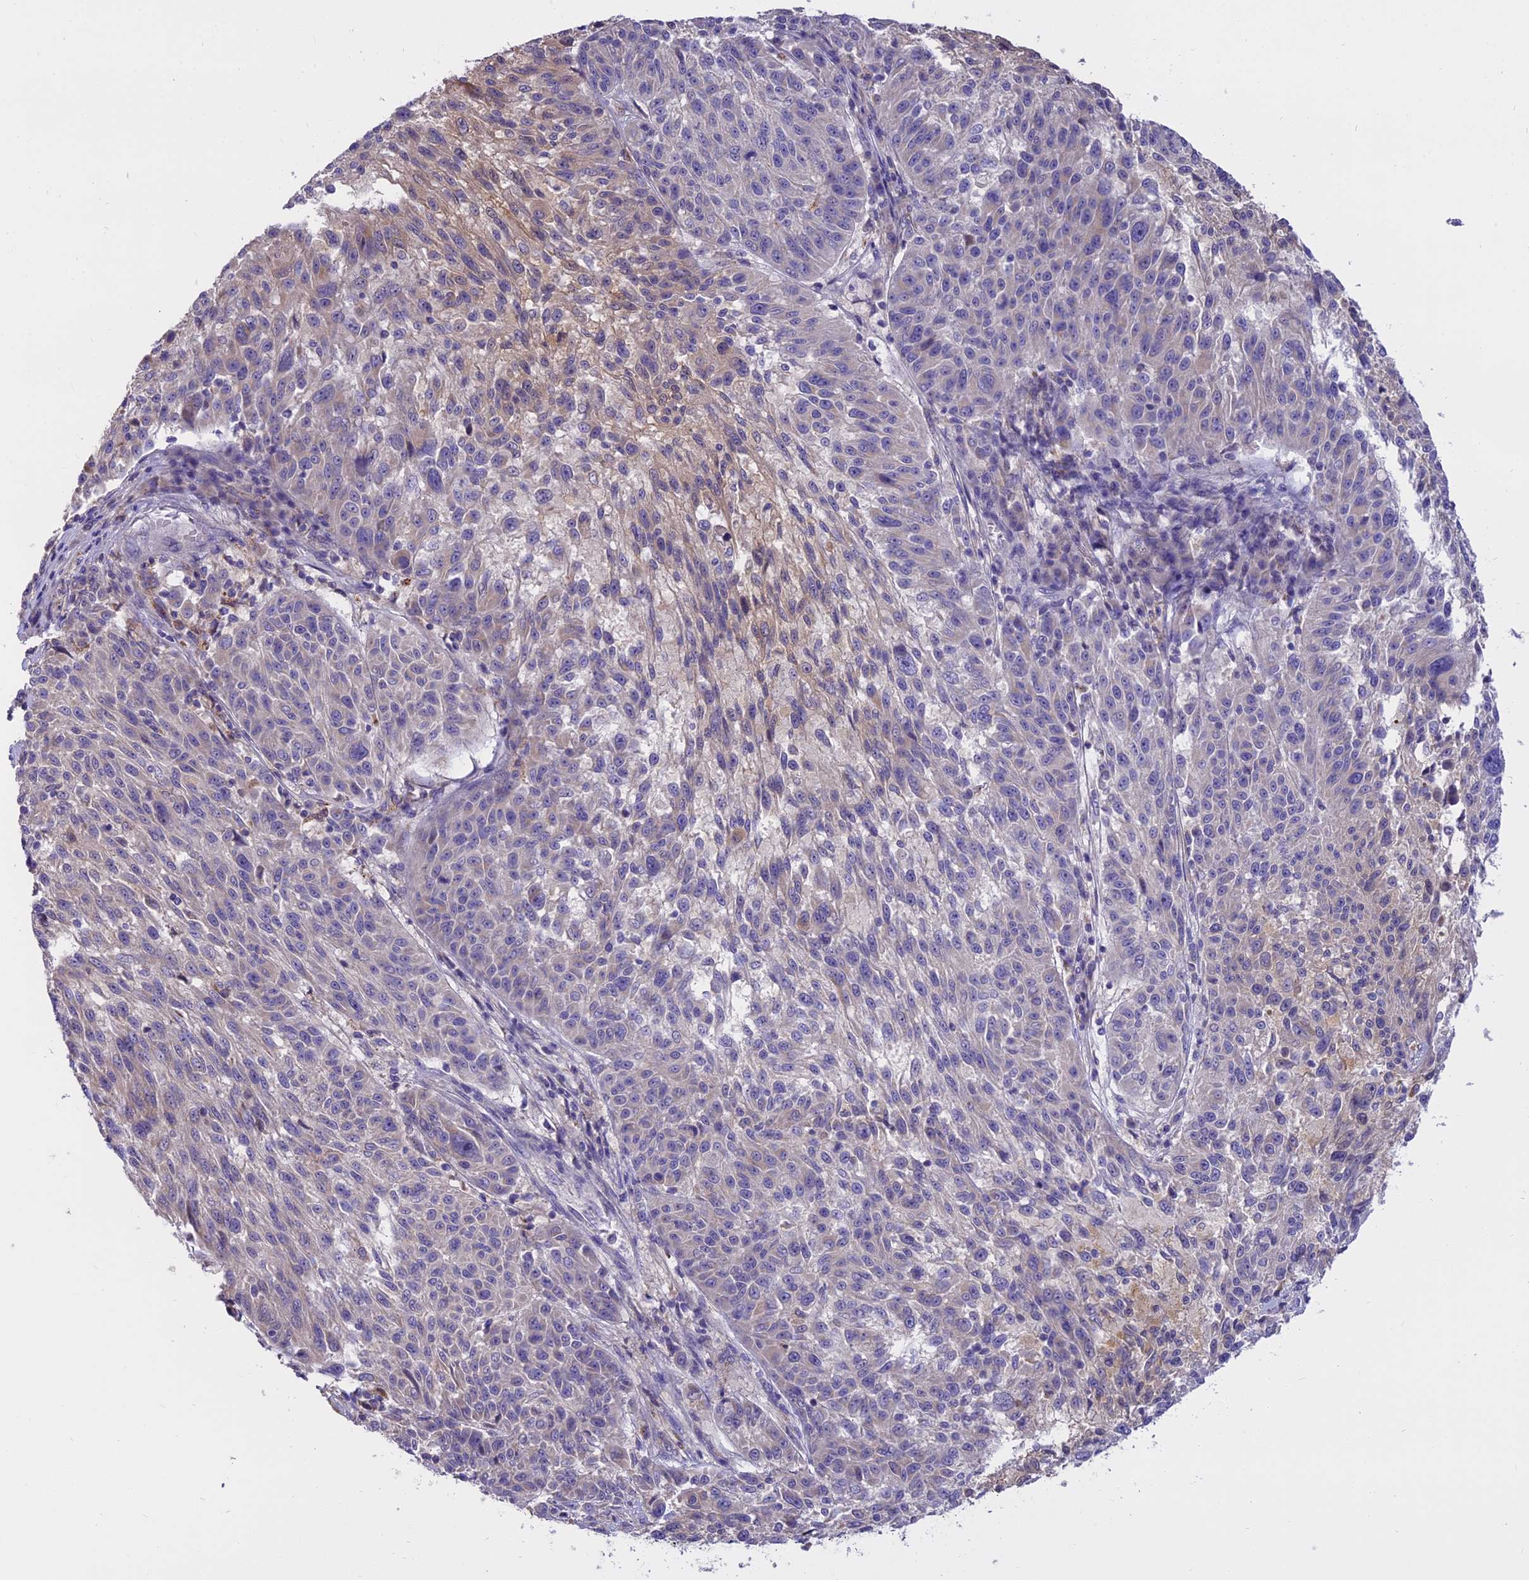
{"staining": {"intensity": "weak", "quantity": "<25%", "location": "cytoplasmic/membranous"}, "tissue": "melanoma", "cell_type": "Tumor cells", "image_type": "cancer", "snomed": [{"axis": "morphology", "description": "Malignant melanoma, NOS"}, {"axis": "topography", "description": "Skin"}], "caption": "Tumor cells show no significant positivity in malignant melanoma.", "gene": "LYPD6", "patient": {"sex": "male", "age": 53}}